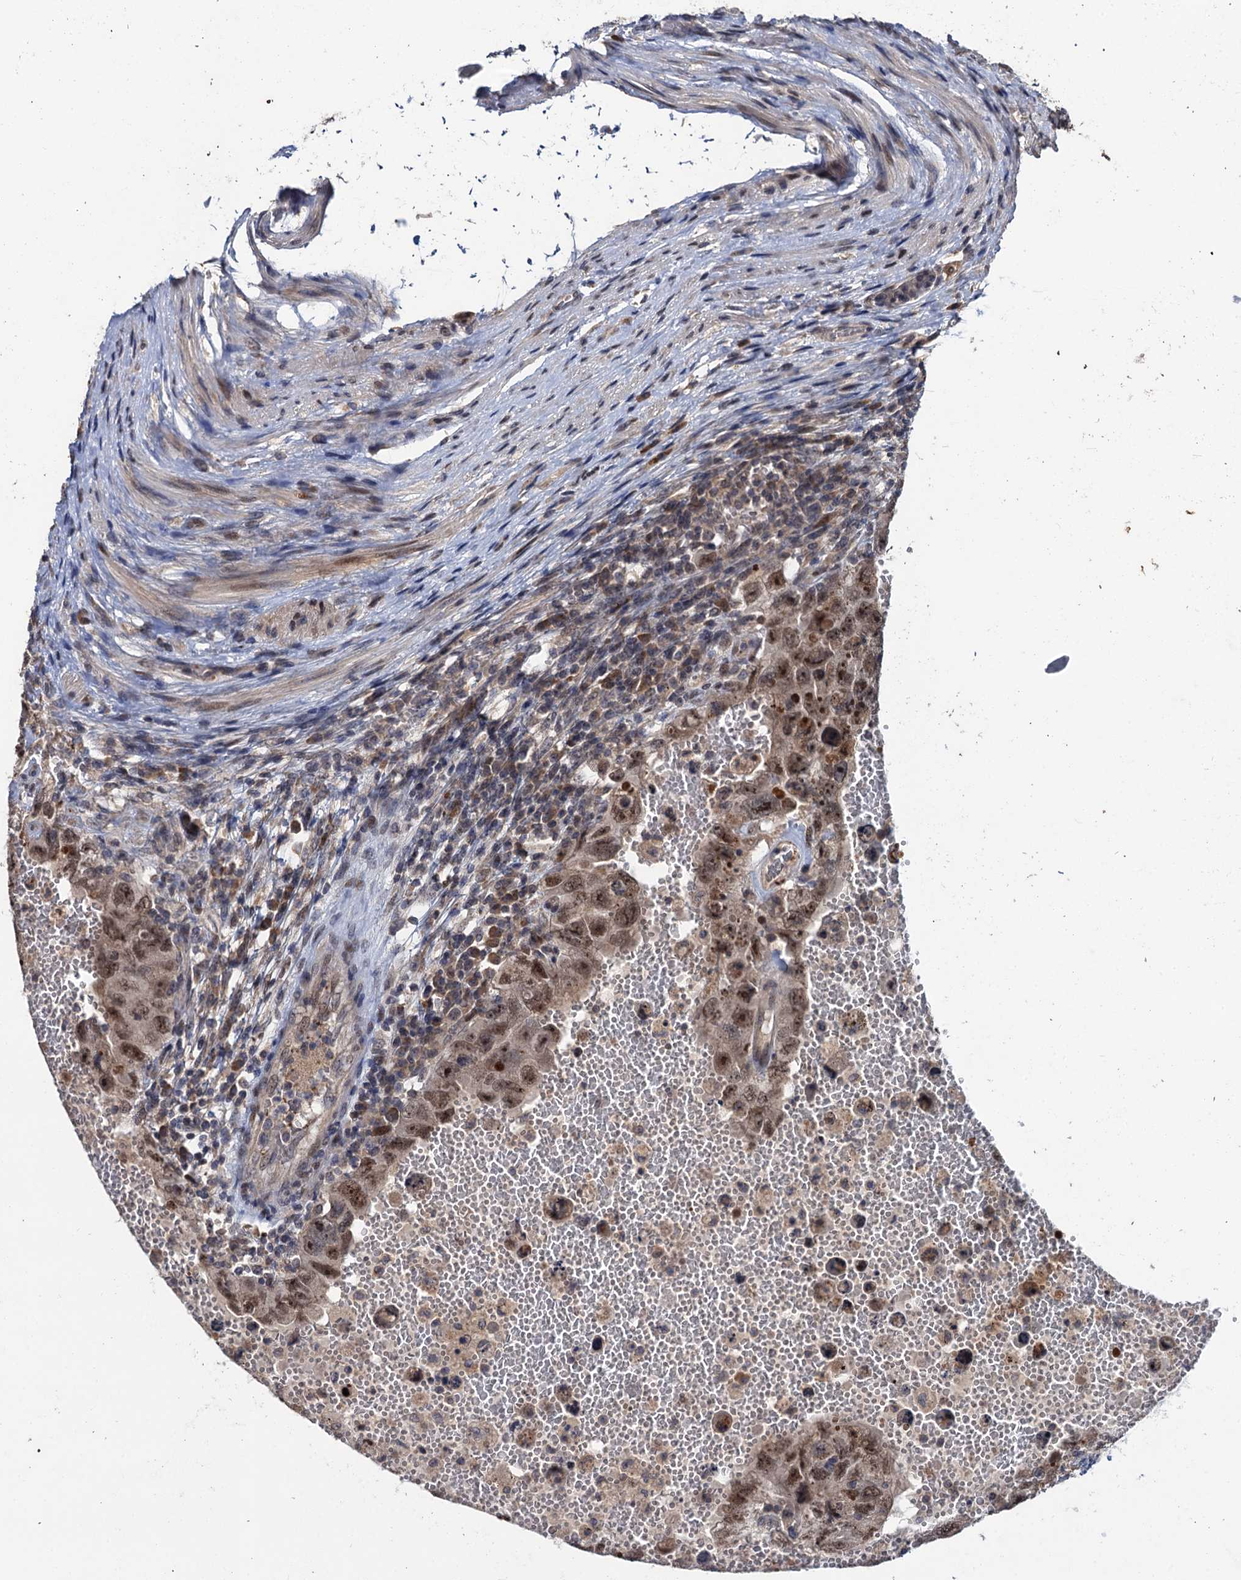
{"staining": {"intensity": "moderate", "quantity": ">75%", "location": "nuclear"}, "tissue": "testis cancer", "cell_type": "Tumor cells", "image_type": "cancer", "snomed": [{"axis": "morphology", "description": "Carcinoma, Embryonal, NOS"}, {"axis": "topography", "description": "Testis"}], "caption": "A high-resolution image shows IHC staining of testis cancer (embryonal carcinoma), which displays moderate nuclear expression in about >75% of tumor cells.", "gene": "LRRC63", "patient": {"sex": "male", "age": 26}}